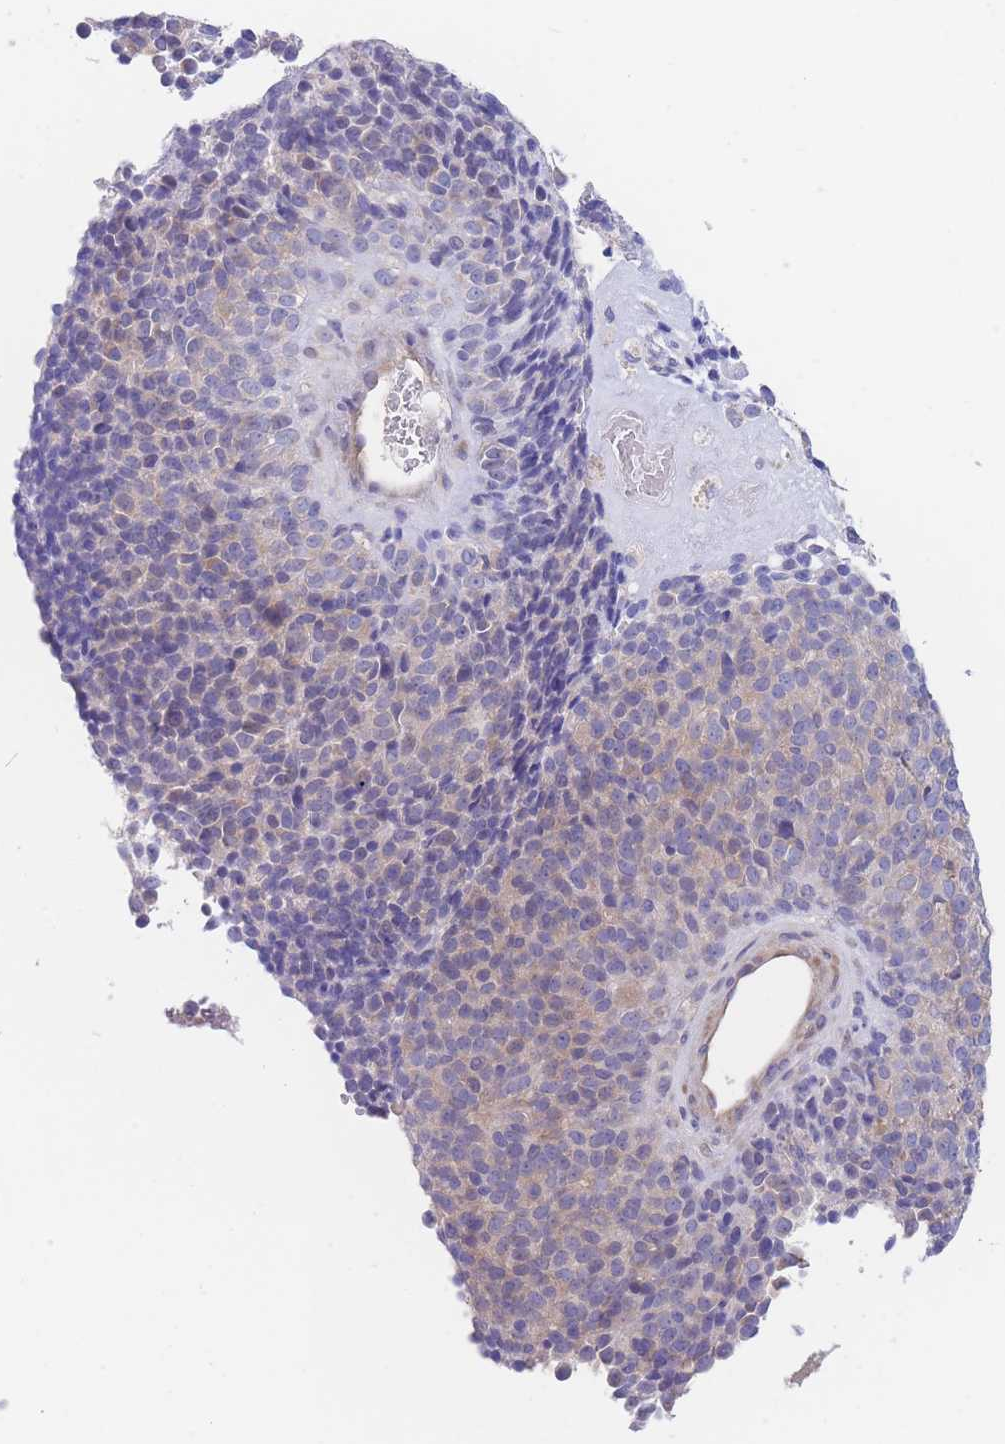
{"staining": {"intensity": "weak", "quantity": "<25%", "location": "cytoplasmic/membranous"}, "tissue": "melanoma", "cell_type": "Tumor cells", "image_type": "cancer", "snomed": [{"axis": "morphology", "description": "Malignant melanoma, Metastatic site"}, {"axis": "topography", "description": "Brain"}], "caption": "Malignant melanoma (metastatic site) stained for a protein using immunohistochemistry shows no positivity tumor cells.", "gene": "ZNF281", "patient": {"sex": "female", "age": 56}}